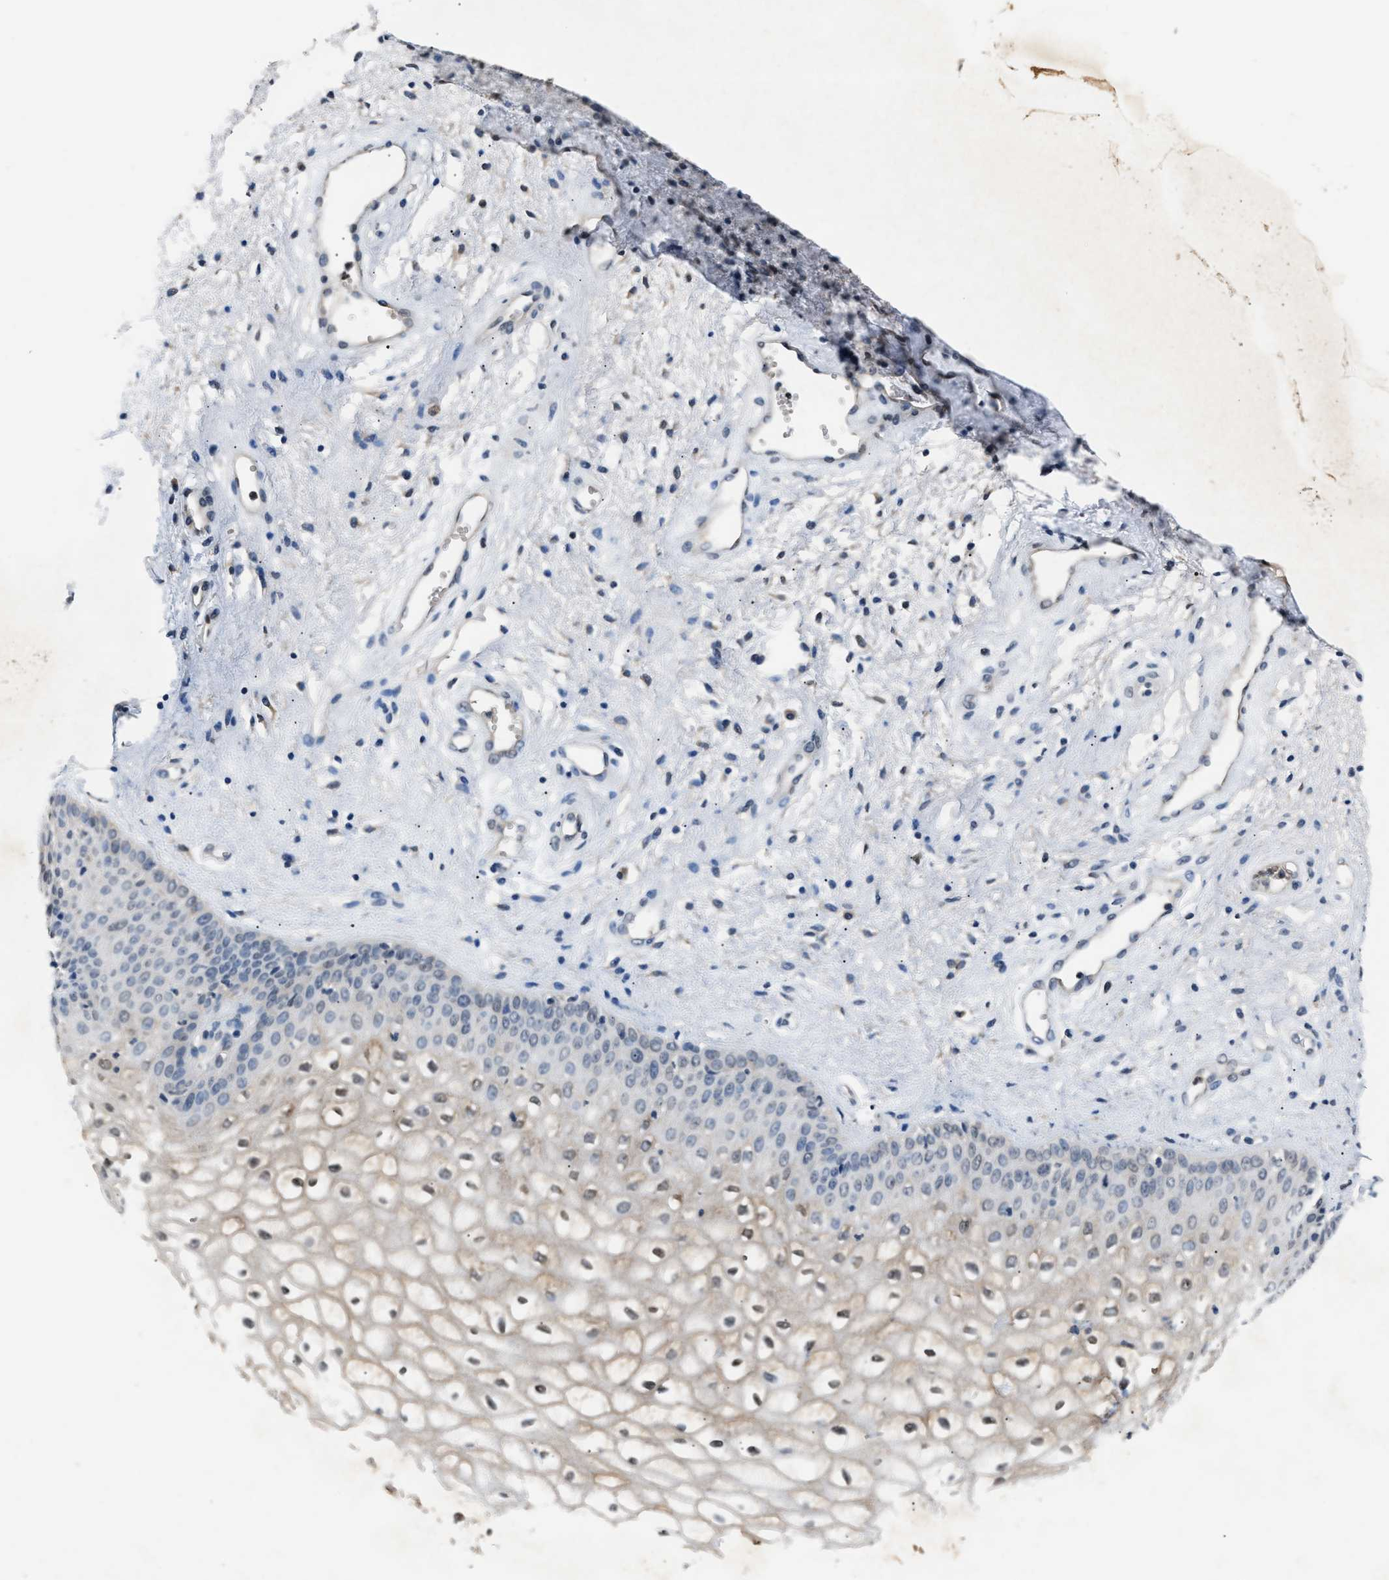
{"staining": {"intensity": "weak", "quantity": "25%-75%", "location": "cytoplasmic/membranous"}, "tissue": "vagina", "cell_type": "Squamous epithelial cells", "image_type": "normal", "snomed": [{"axis": "morphology", "description": "Normal tissue, NOS"}, {"axis": "topography", "description": "Vagina"}], "caption": "A photomicrograph of human vagina stained for a protein demonstrates weak cytoplasmic/membranous brown staining in squamous epithelial cells. Using DAB (3,3'-diaminobenzidine) (brown) and hematoxylin (blue) stains, captured at high magnification using brightfield microscopy.", "gene": "TP53I3", "patient": {"sex": "female", "age": 34}}